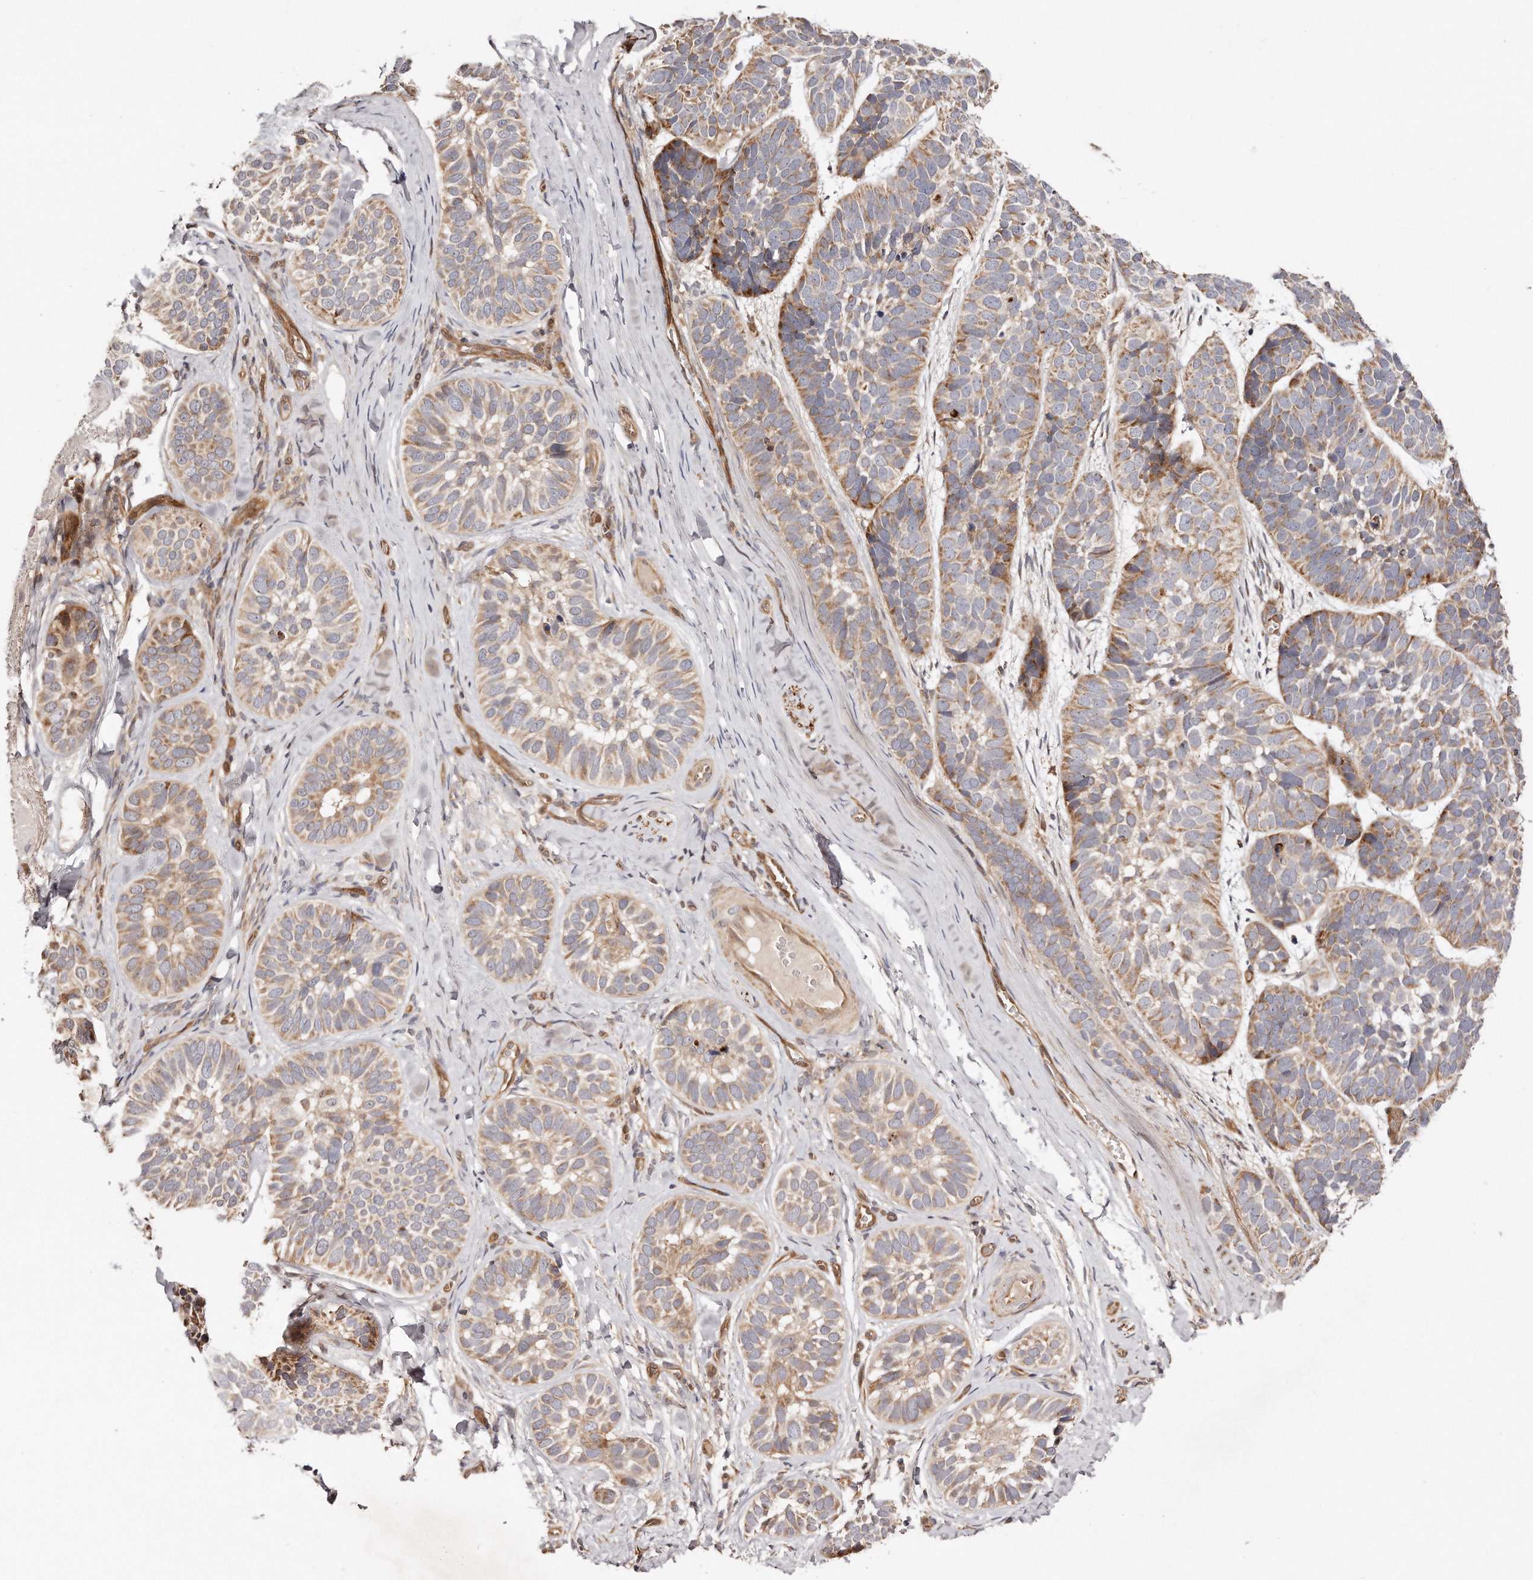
{"staining": {"intensity": "moderate", "quantity": "25%-75%", "location": "cytoplasmic/membranous"}, "tissue": "skin cancer", "cell_type": "Tumor cells", "image_type": "cancer", "snomed": [{"axis": "morphology", "description": "Basal cell carcinoma"}, {"axis": "topography", "description": "Skin"}], "caption": "Brown immunohistochemical staining in human skin cancer (basal cell carcinoma) reveals moderate cytoplasmic/membranous staining in about 25%-75% of tumor cells.", "gene": "GBP4", "patient": {"sex": "male", "age": 62}}